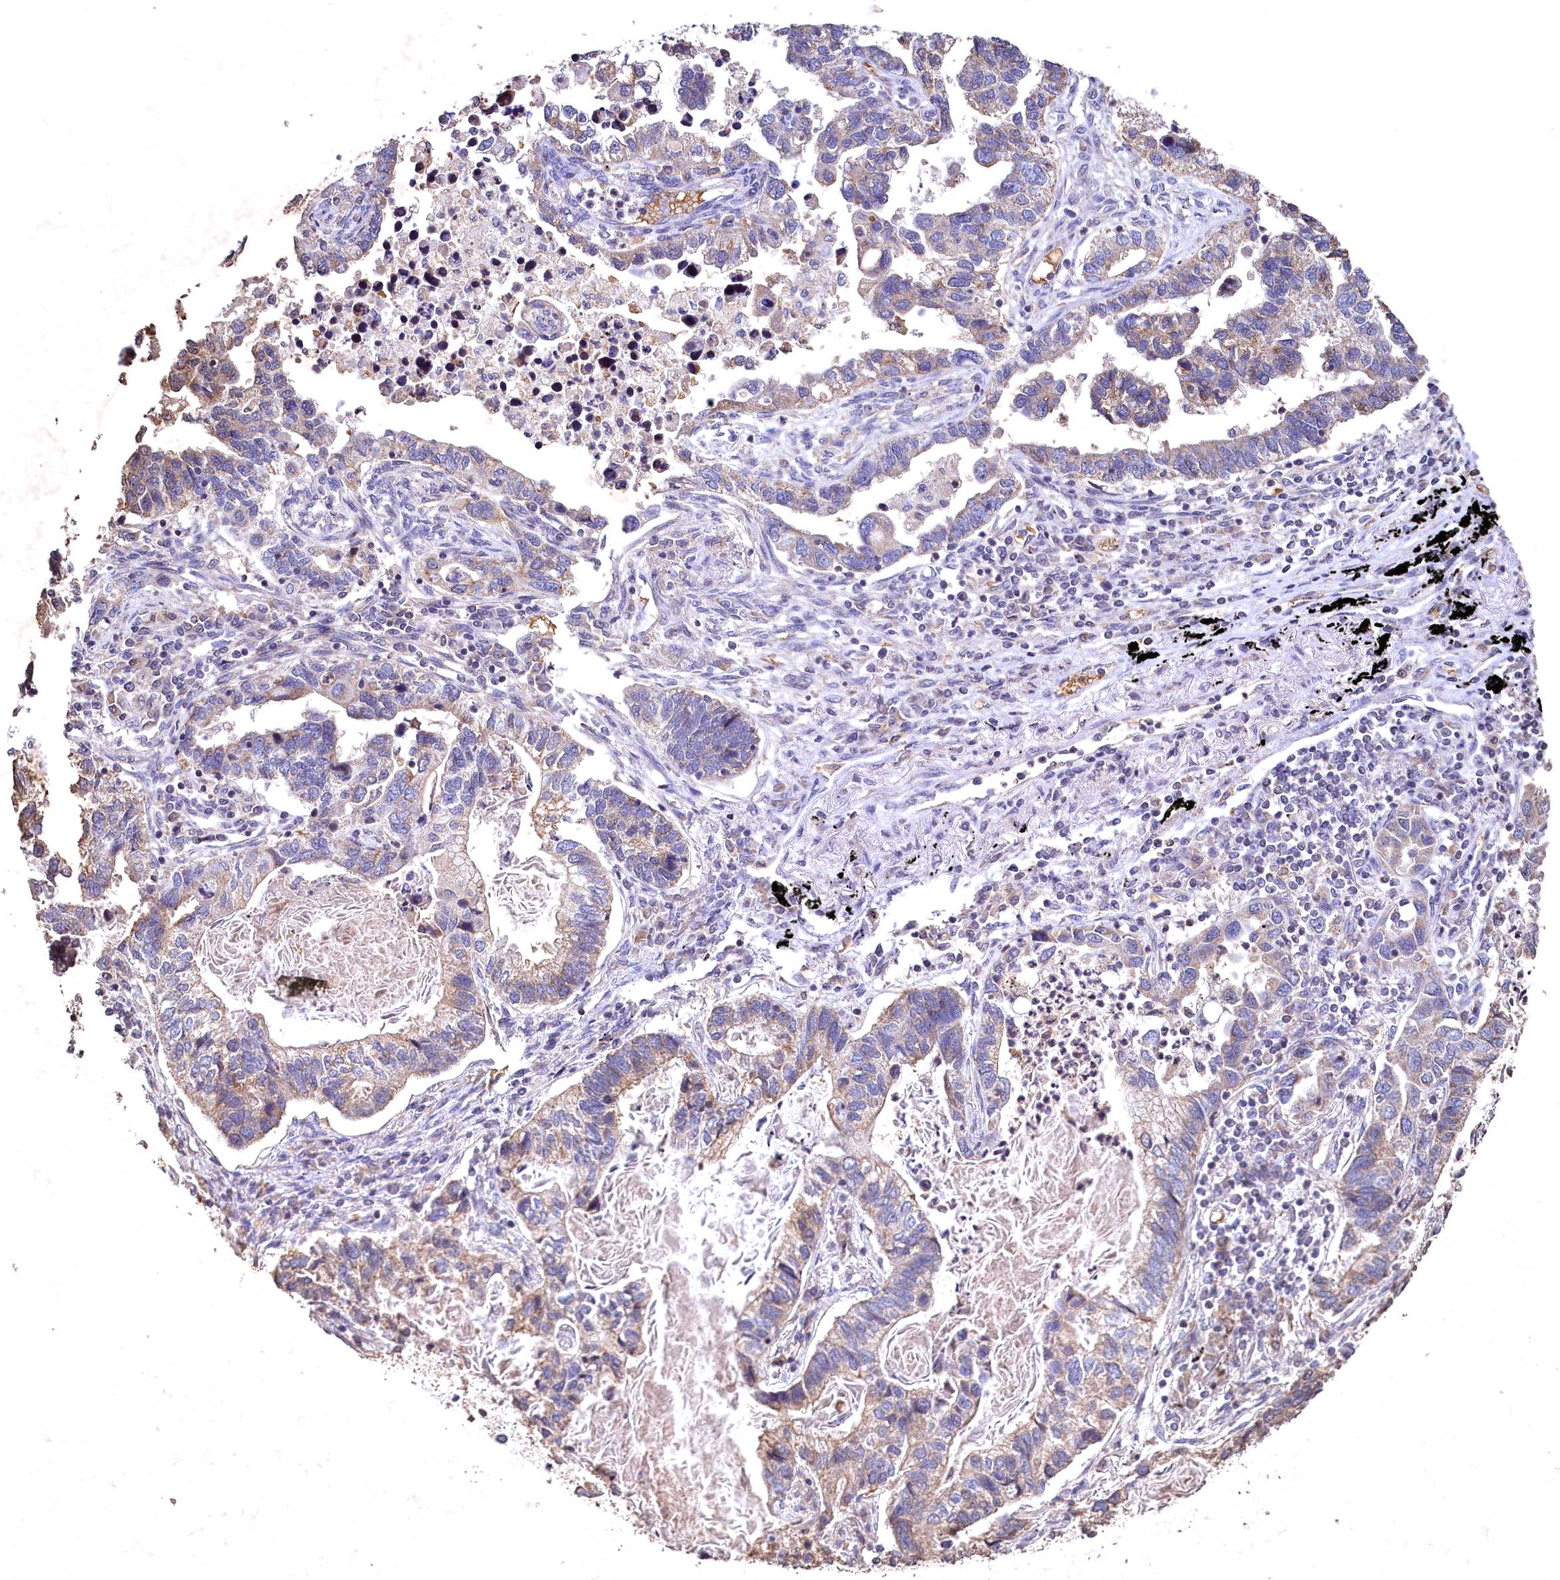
{"staining": {"intensity": "weak", "quantity": "<25%", "location": "cytoplasmic/membranous"}, "tissue": "lung cancer", "cell_type": "Tumor cells", "image_type": "cancer", "snomed": [{"axis": "morphology", "description": "Adenocarcinoma, NOS"}, {"axis": "topography", "description": "Lung"}], "caption": "A micrograph of human adenocarcinoma (lung) is negative for staining in tumor cells. Nuclei are stained in blue.", "gene": "SPTA1", "patient": {"sex": "male", "age": 67}}